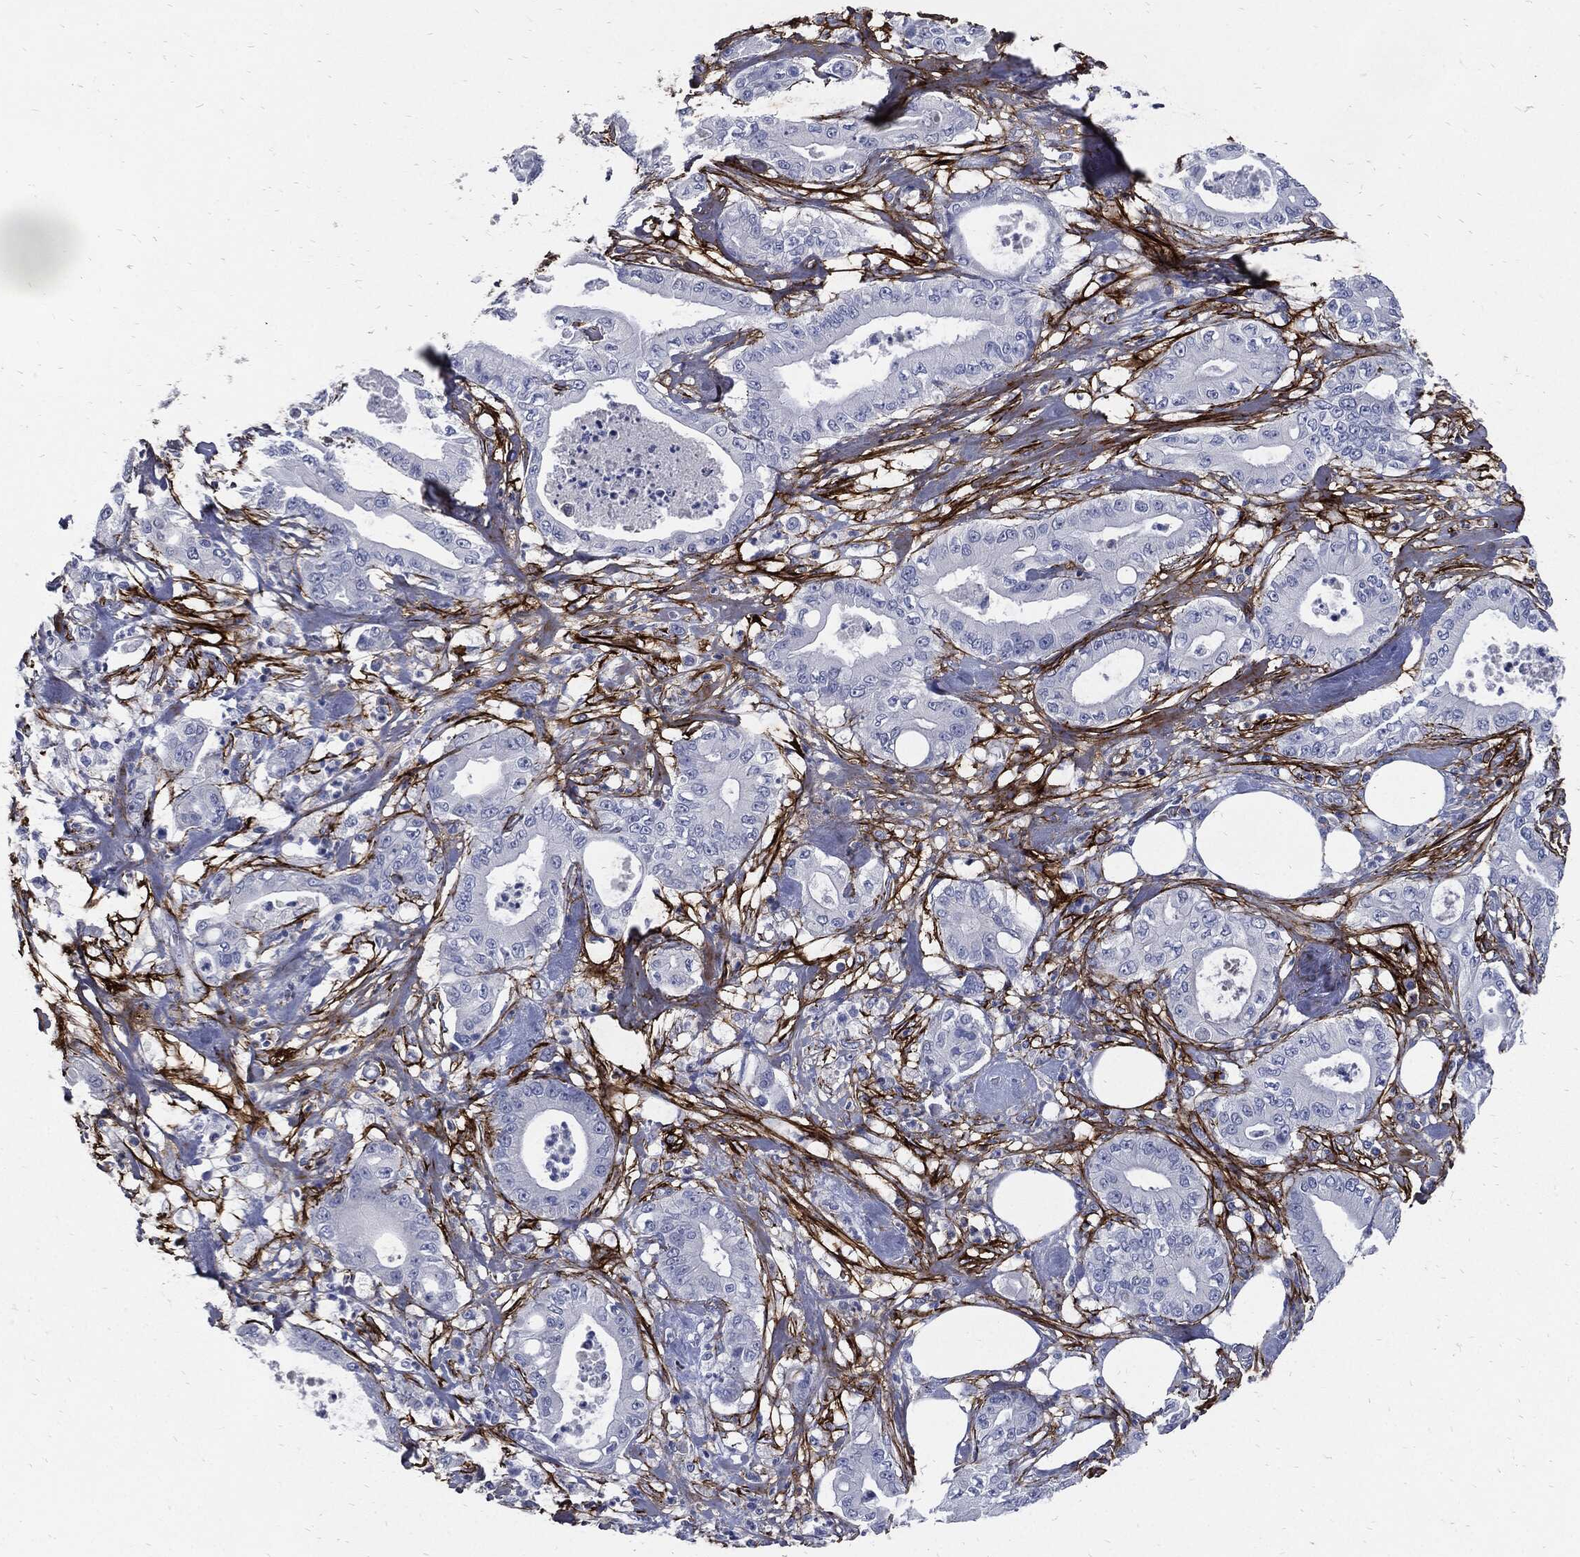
{"staining": {"intensity": "negative", "quantity": "none", "location": "none"}, "tissue": "pancreatic cancer", "cell_type": "Tumor cells", "image_type": "cancer", "snomed": [{"axis": "morphology", "description": "Adenocarcinoma, NOS"}, {"axis": "topography", "description": "Pancreas"}], "caption": "There is no significant staining in tumor cells of pancreatic cancer.", "gene": "FBN1", "patient": {"sex": "male", "age": 71}}